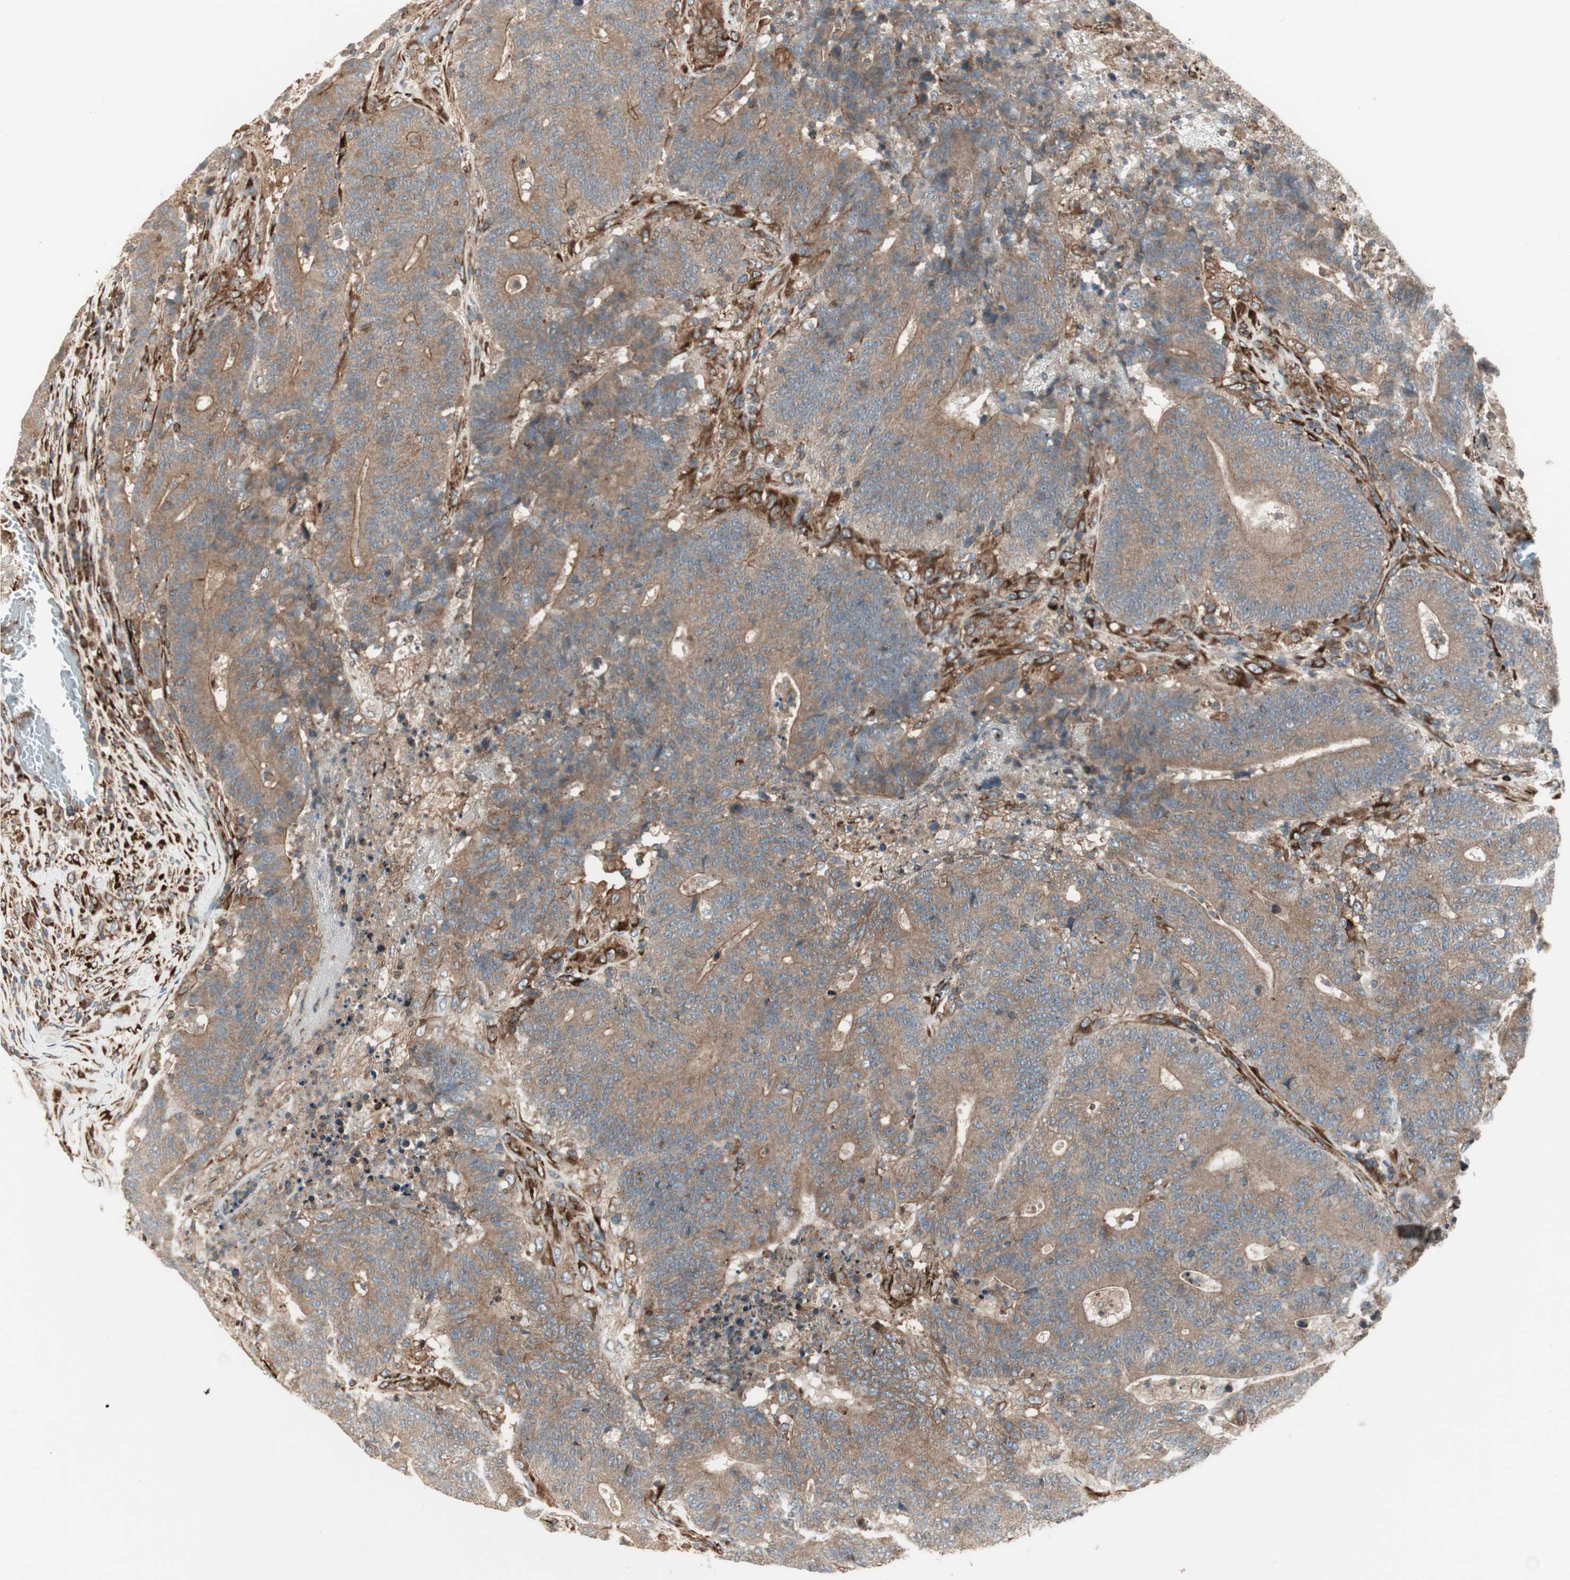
{"staining": {"intensity": "weak", "quantity": ">75%", "location": "cytoplasmic/membranous"}, "tissue": "colorectal cancer", "cell_type": "Tumor cells", "image_type": "cancer", "snomed": [{"axis": "morphology", "description": "Normal tissue, NOS"}, {"axis": "morphology", "description": "Adenocarcinoma, NOS"}, {"axis": "topography", "description": "Colon"}], "caption": "Colorectal adenocarcinoma tissue shows weak cytoplasmic/membranous staining in about >75% of tumor cells, visualized by immunohistochemistry.", "gene": "PRKG1", "patient": {"sex": "female", "age": 75}}